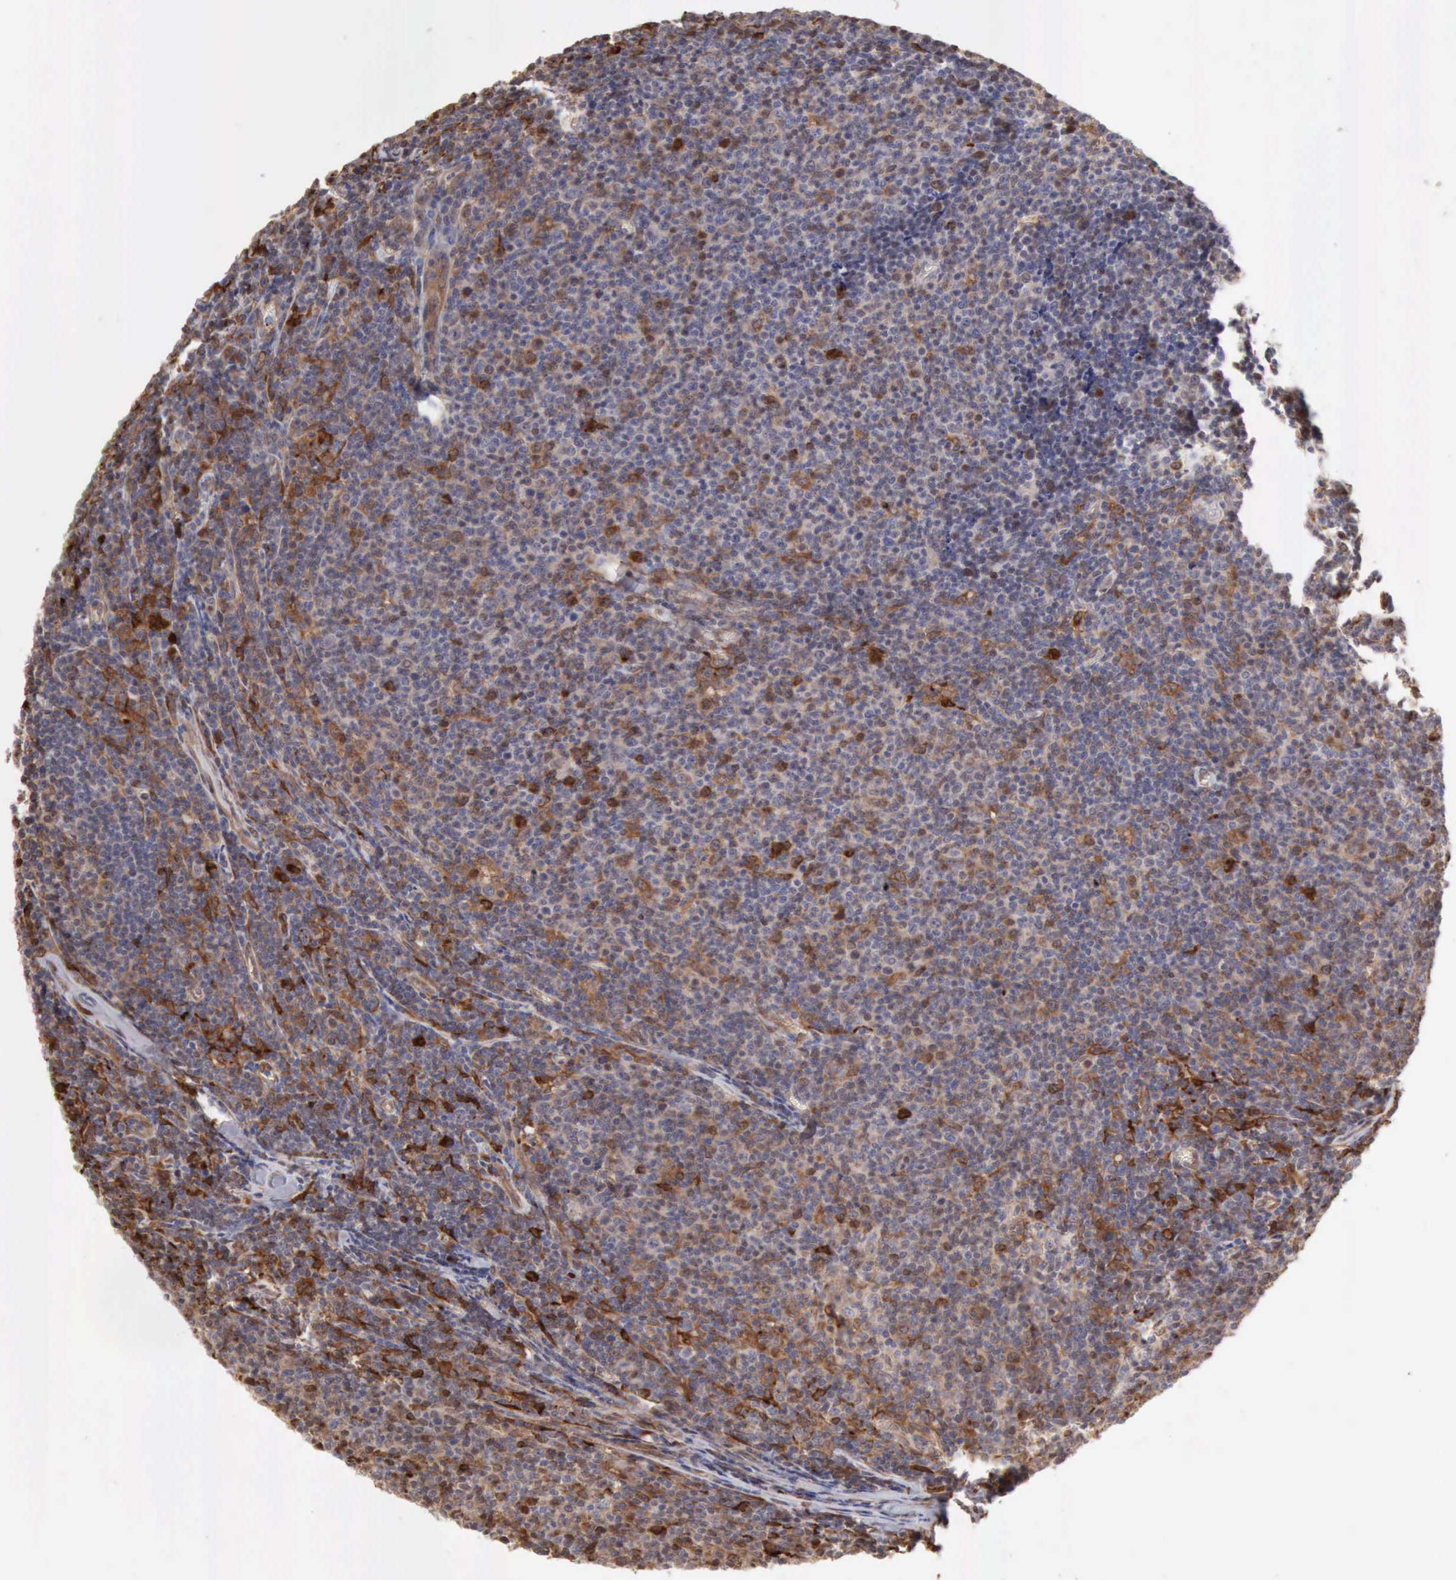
{"staining": {"intensity": "moderate", "quantity": "25%-75%", "location": "cytoplasmic/membranous,nuclear"}, "tissue": "lymphoma", "cell_type": "Tumor cells", "image_type": "cancer", "snomed": [{"axis": "morphology", "description": "Malignant lymphoma, non-Hodgkin's type, Low grade"}, {"axis": "topography", "description": "Lymph node"}], "caption": "Immunohistochemical staining of lymphoma exhibits moderate cytoplasmic/membranous and nuclear protein staining in approximately 25%-75% of tumor cells.", "gene": "APOL2", "patient": {"sex": "male", "age": 74}}